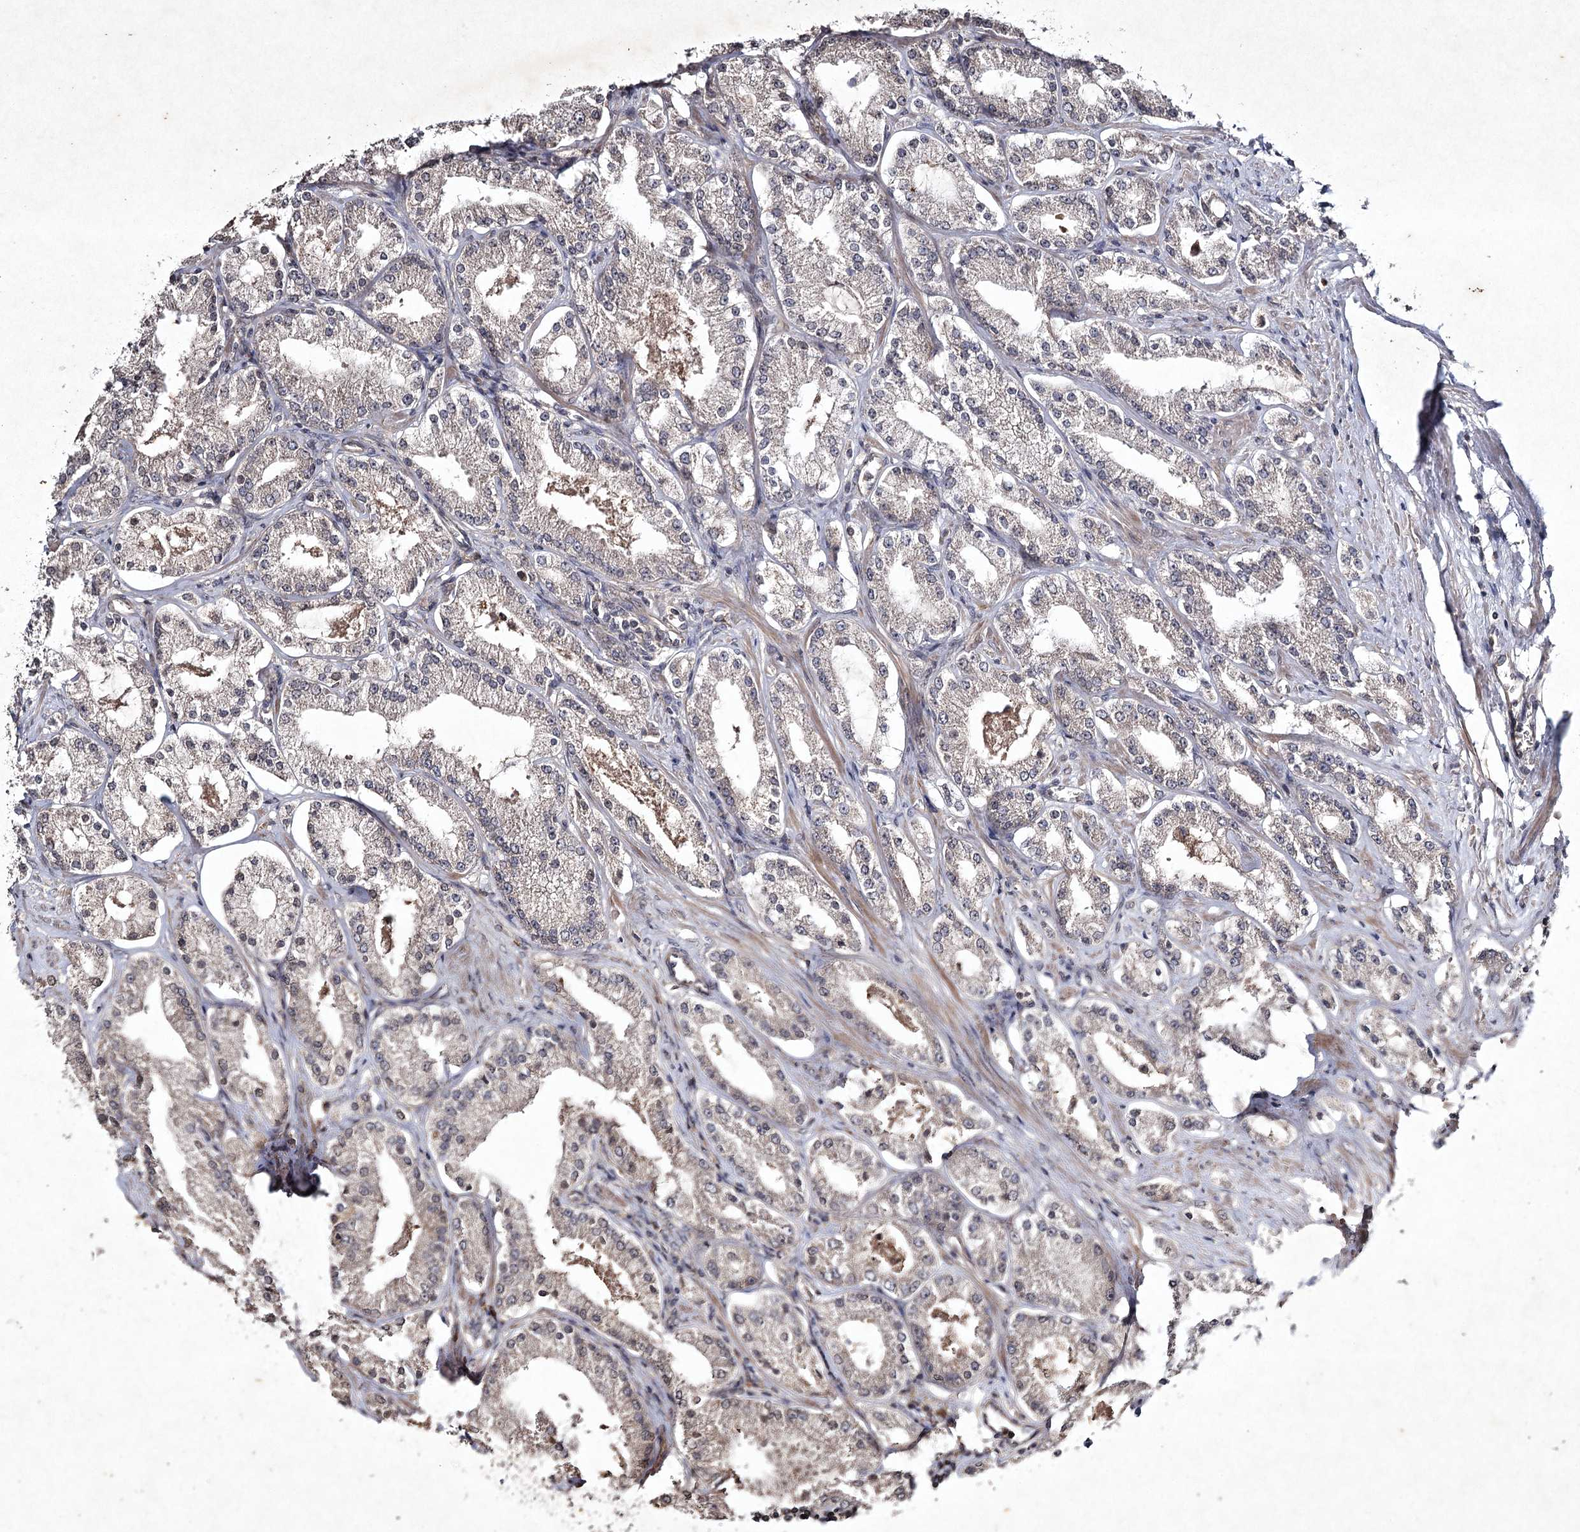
{"staining": {"intensity": "negative", "quantity": "none", "location": "none"}, "tissue": "prostate cancer", "cell_type": "Tumor cells", "image_type": "cancer", "snomed": [{"axis": "morphology", "description": "Adenocarcinoma, Low grade"}, {"axis": "topography", "description": "Prostate"}], "caption": "Tumor cells are negative for brown protein staining in prostate cancer (low-grade adenocarcinoma).", "gene": "CYP2B6", "patient": {"sex": "male", "age": 69}}